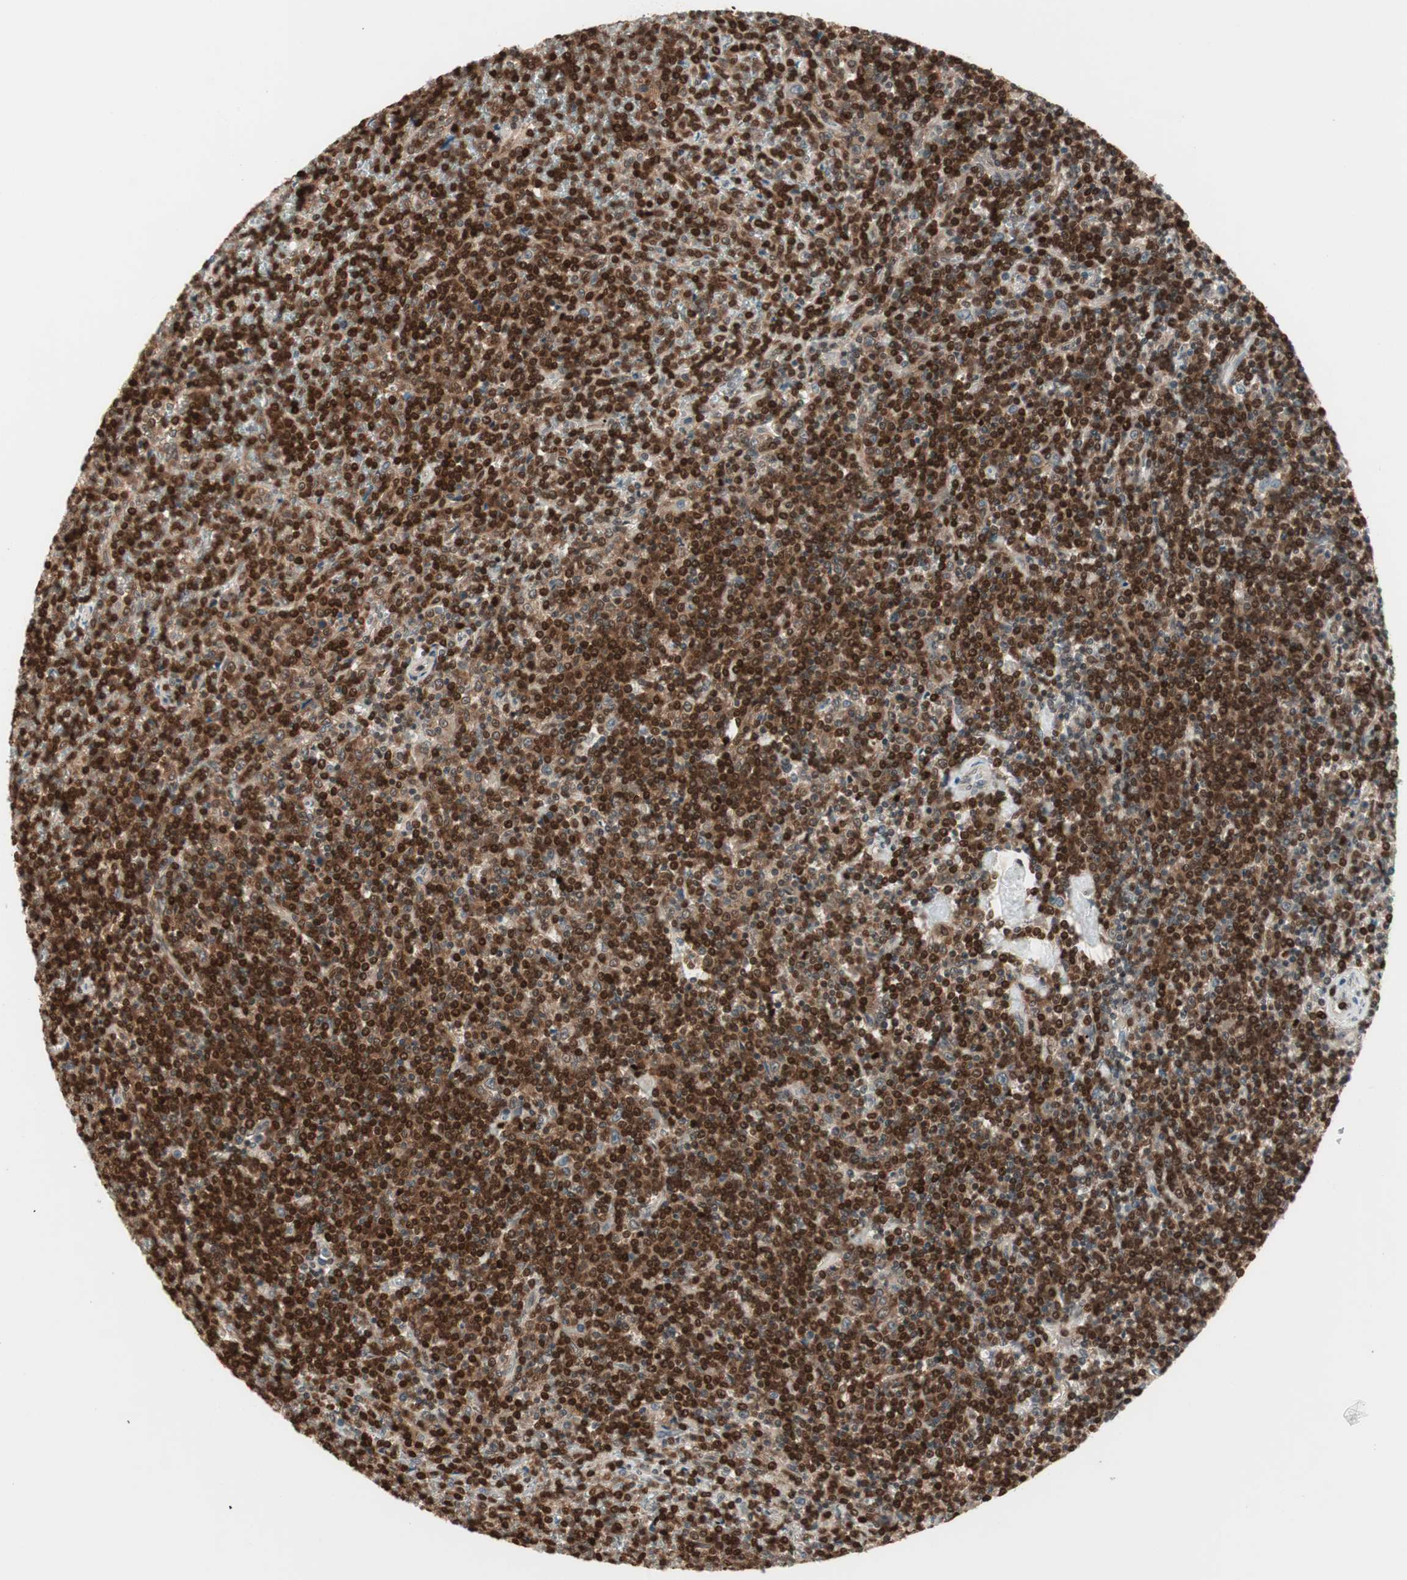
{"staining": {"intensity": "strong", "quantity": ">75%", "location": "nuclear"}, "tissue": "lymphoma", "cell_type": "Tumor cells", "image_type": "cancer", "snomed": [{"axis": "morphology", "description": "Malignant lymphoma, non-Hodgkin's type, Low grade"}, {"axis": "topography", "description": "Spleen"}], "caption": "Immunohistochemical staining of human low-grade malignant lymphoma, non-Hodgkin's type displays strong nuclear protein staining in about >75% of tumor cells.", "gene": "UBE2I", "patient": {"sex": "female", "age": 19}}